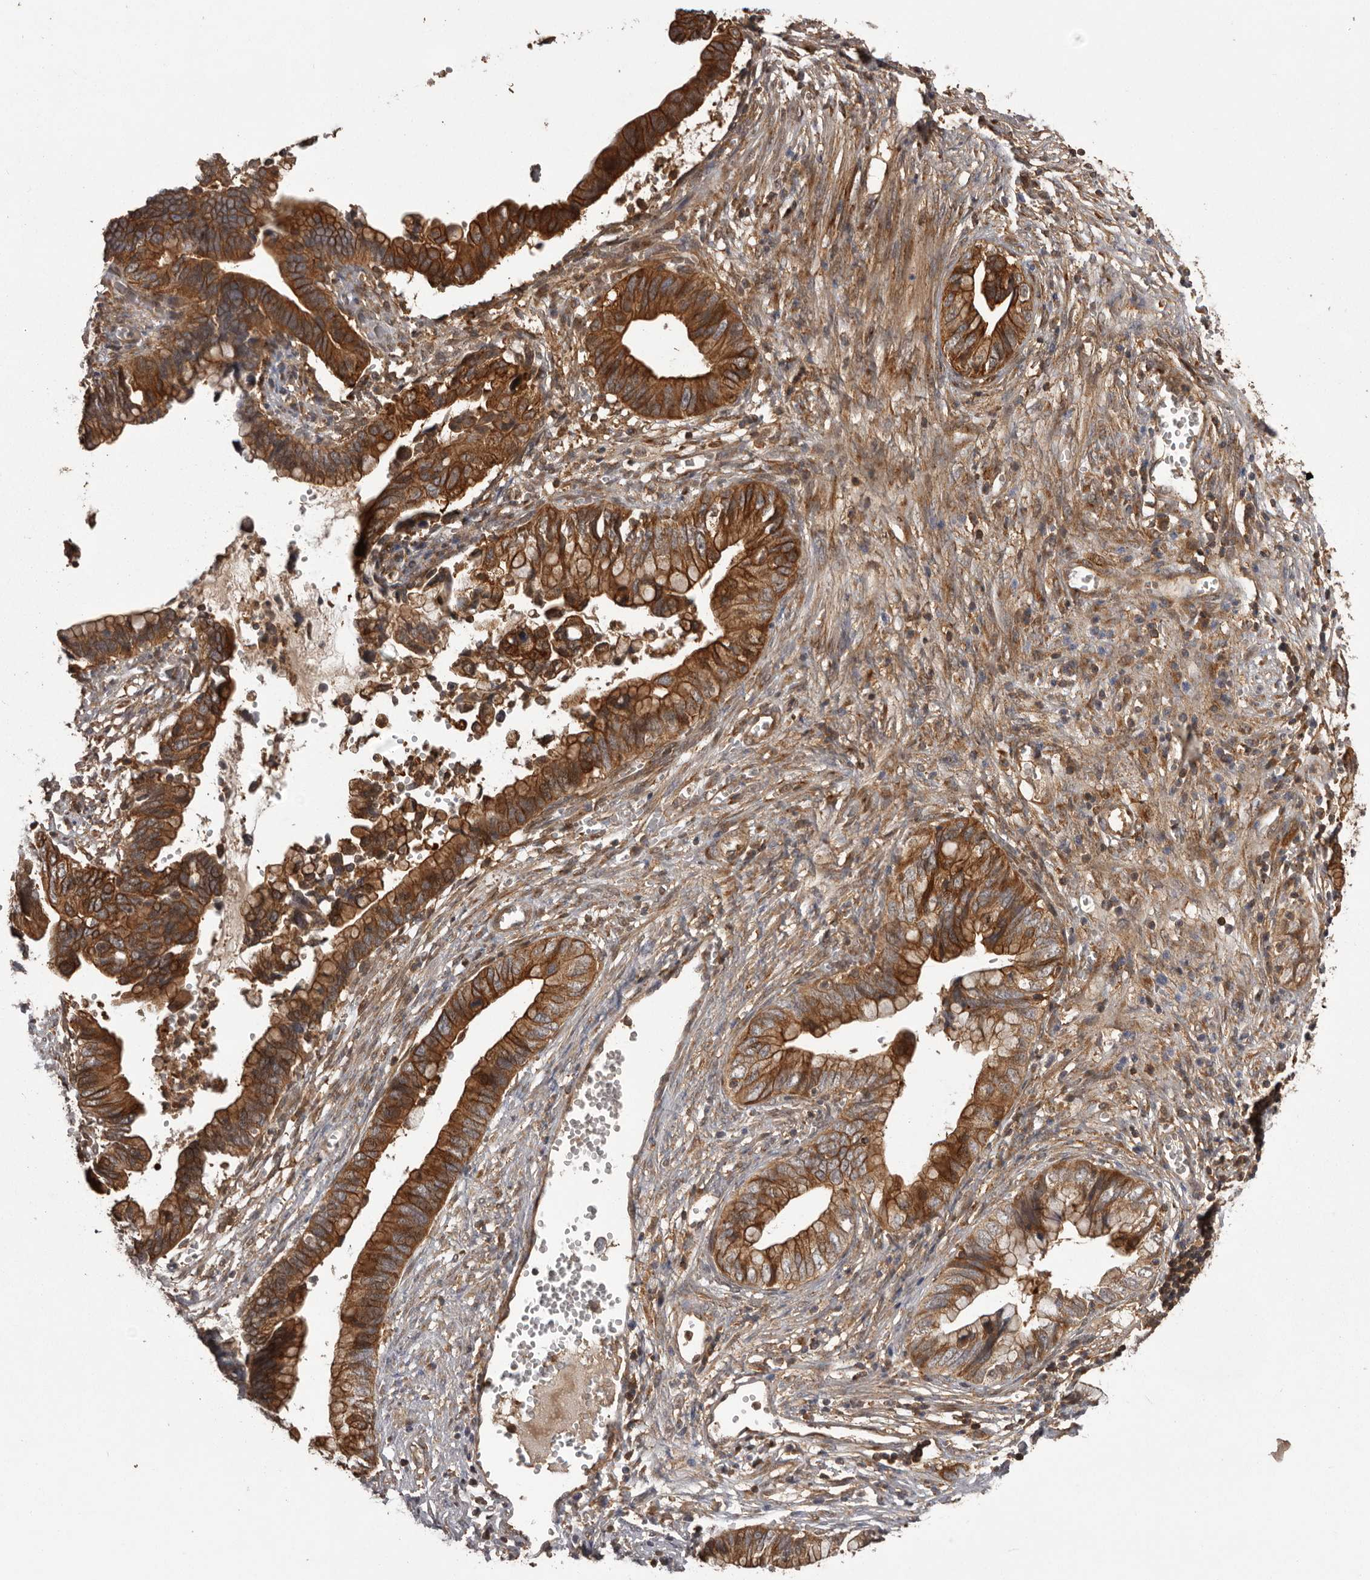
{"staining": {"intensity": "strong", "quantity": ">75%", "location": "cytoplasmic/membranous"}, "tissue": "cervical cancer", "cell_type": "Tumor cells", "image_type": "cancer", "snomed": [{"axis": "morphology", "description": "Adenocarcinoma, NOS"}, {"axis": "topography", "description": "Cervix"}], "caption": "A brown stain labels strong cytoplasmic/membranous expression of a protein in cervical cancer tumor cells. Nuclei are stained in blue.", "gene": "SLC22A3", "patient": {"sex": "female", "age": 44}}